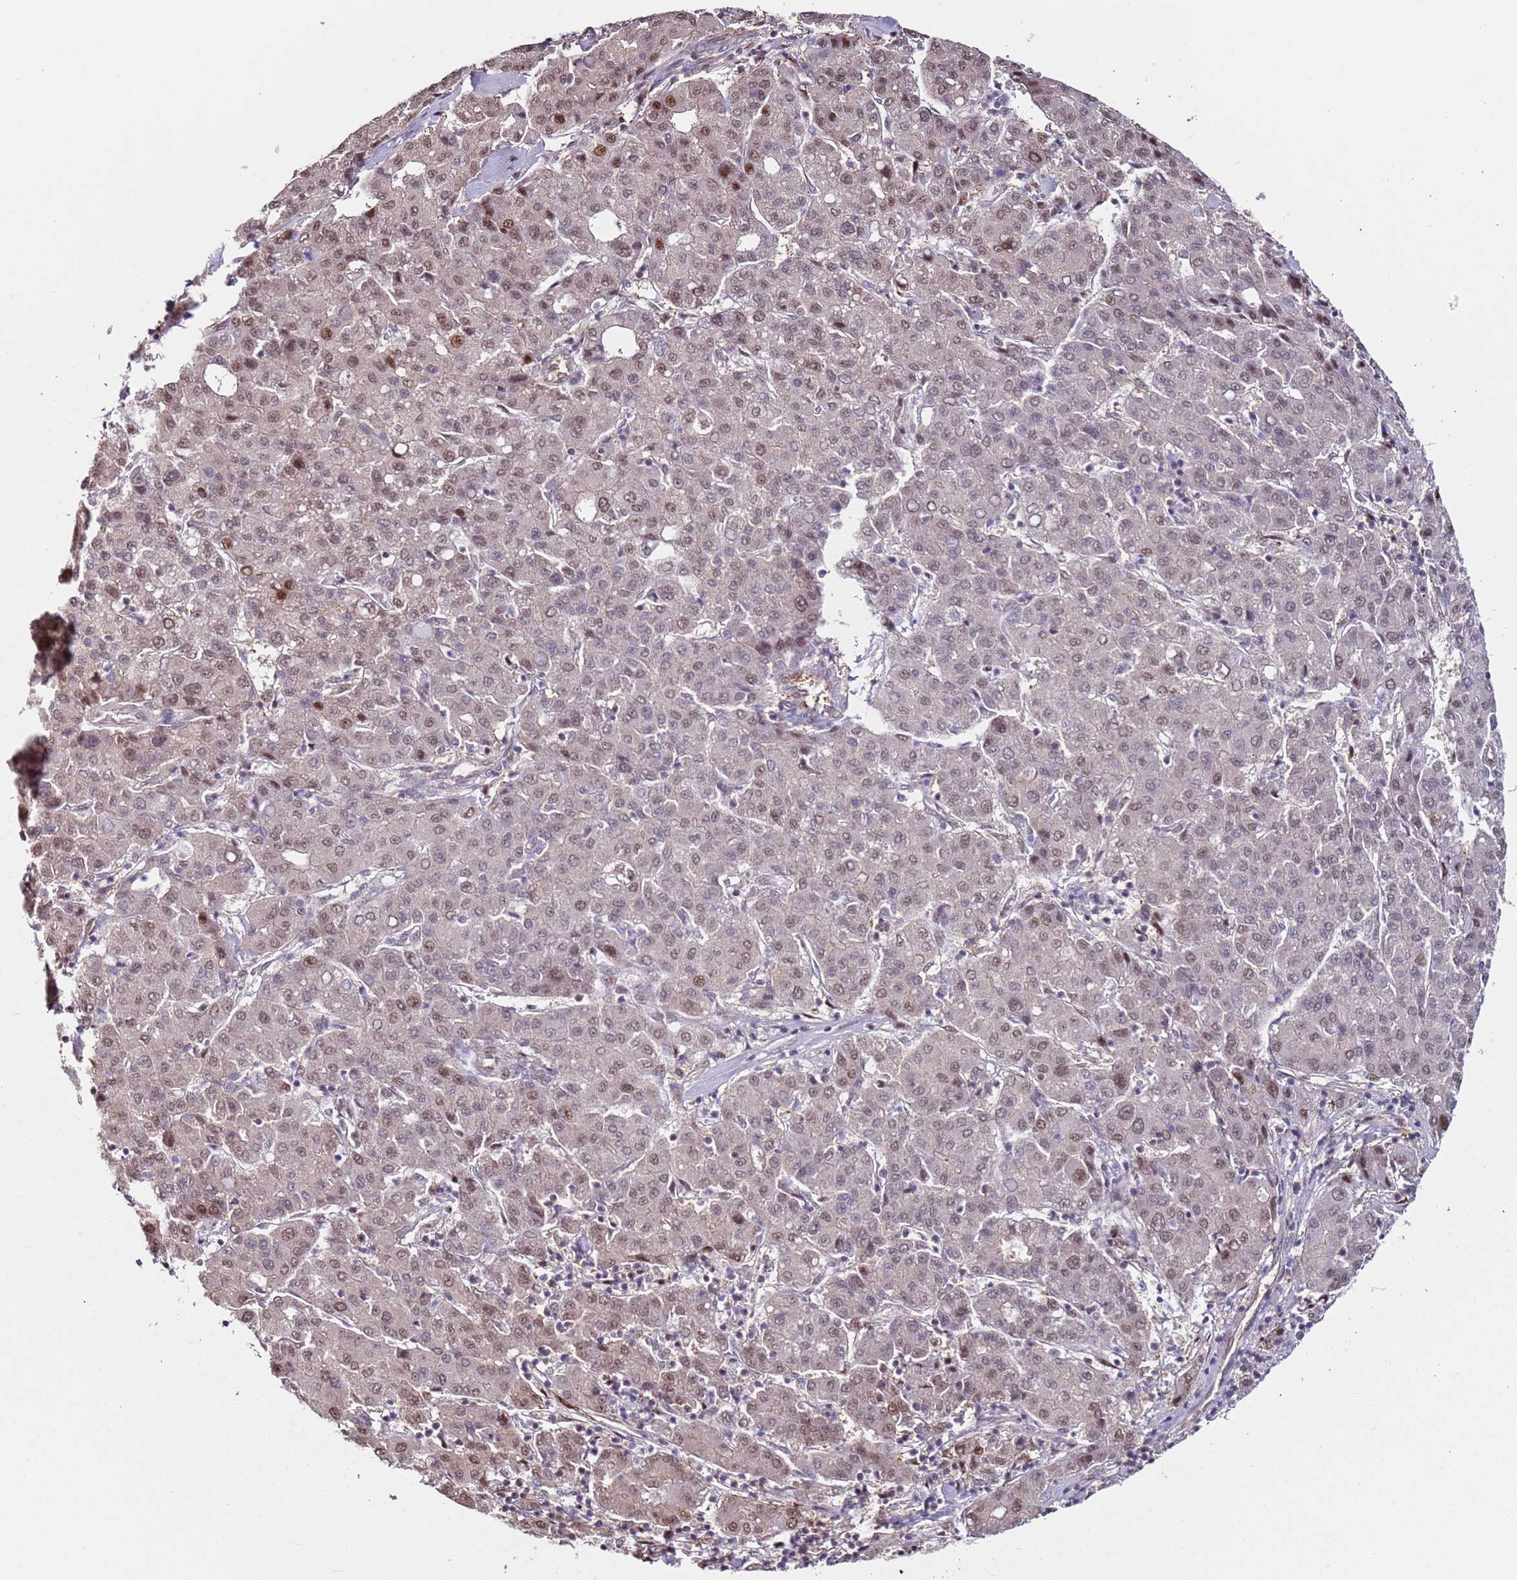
{"staining": {"intensity": "moderate", "quantity": "25%-75%", "location": "nuclear"}, "tissue": "liver cancer", "cell_type": "Tumor cells", "image_type": "cancer", "snomed": [{"axis": "morphology", "description": "Carcinoma, Hepatocellular, NOS"}, {"axis": "topography", "description": "Liver"}], "caption": "Tumor cells exhibit moderate nuclear positivity in approximately 25%-75% of cells in liver cancer (hepatocellular carcinoma).", "gene": "PSMD4", "patient": {"sex": "male", "age": 65}}